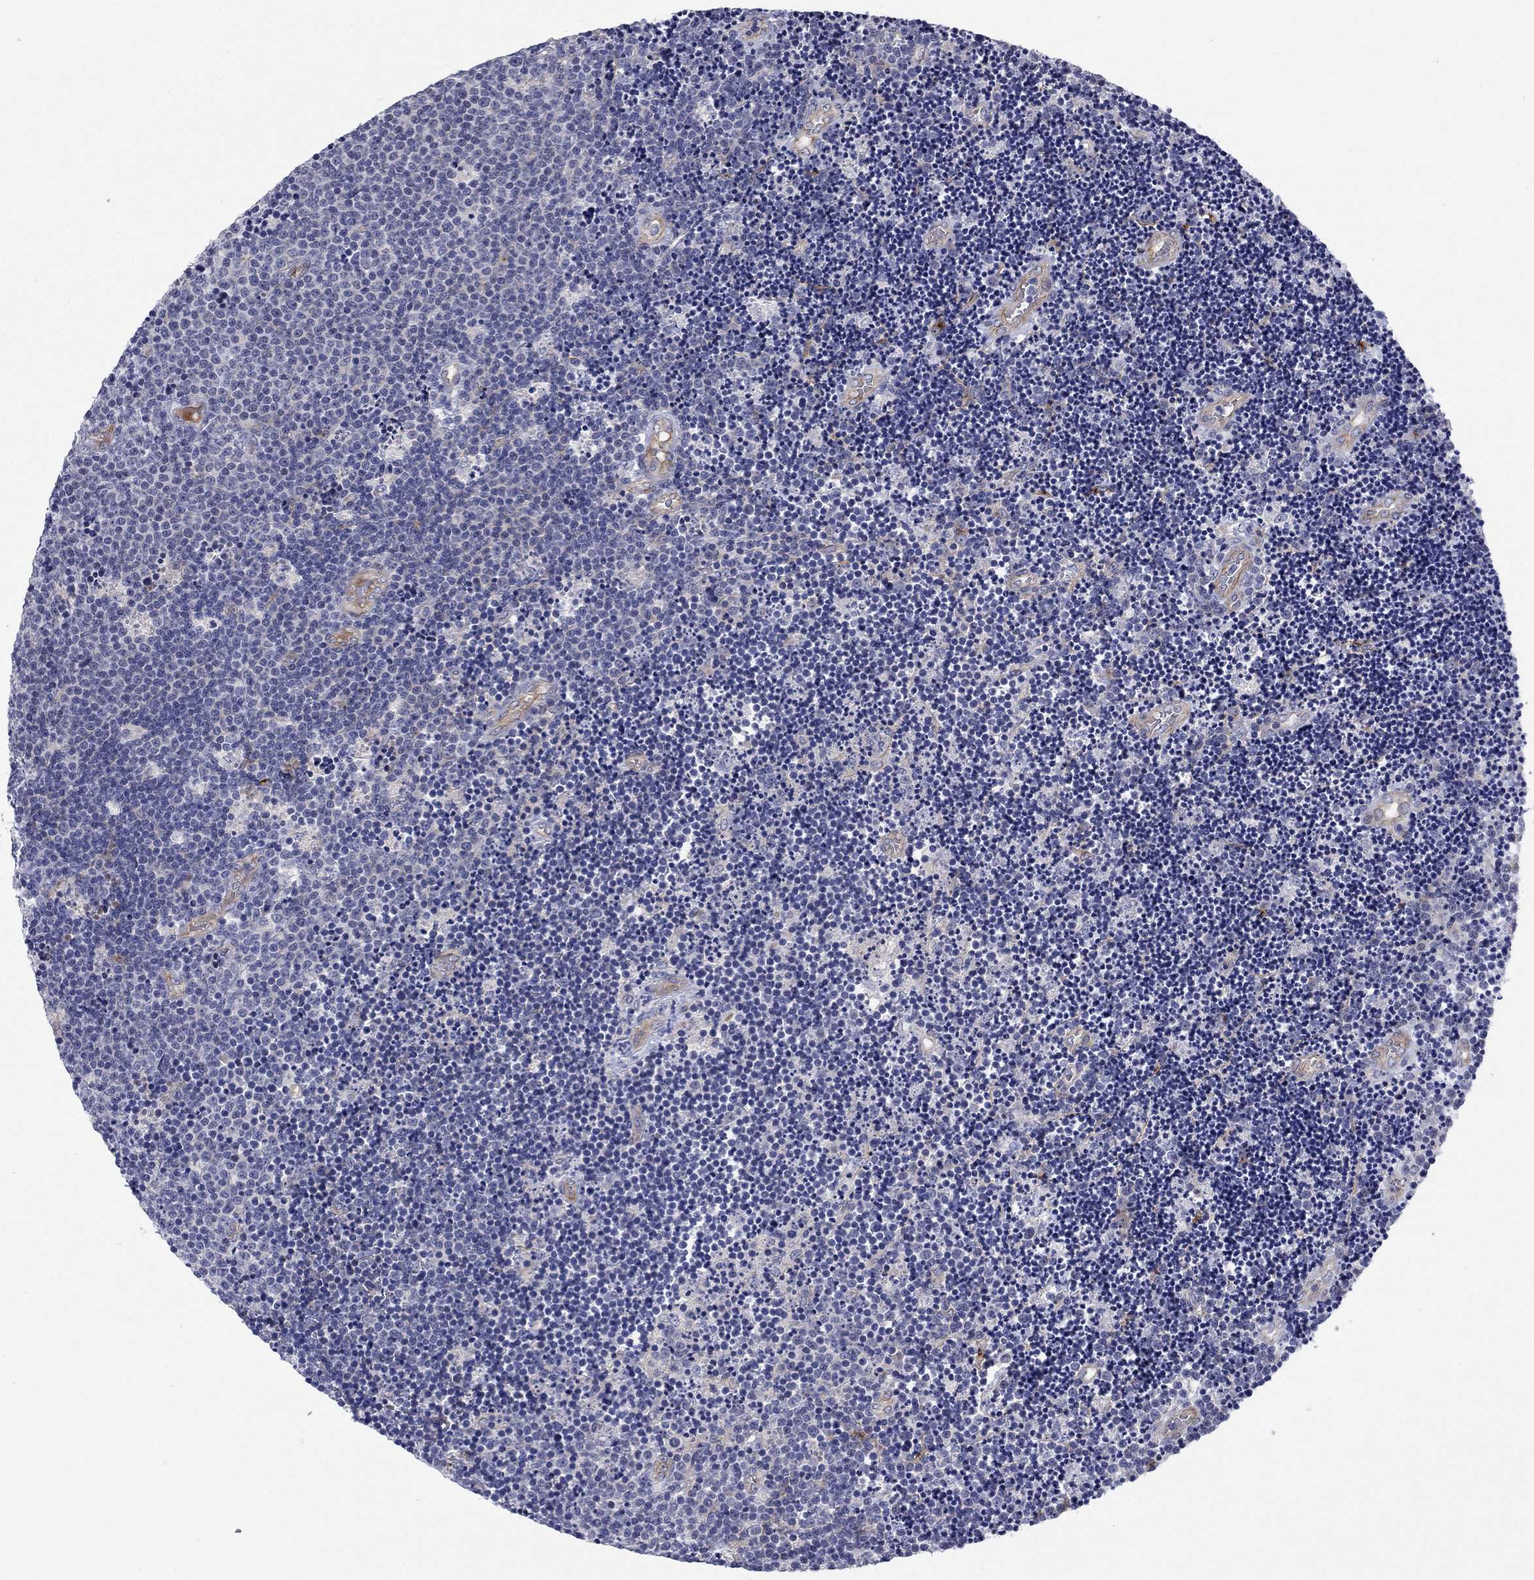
{"staining": {"intensity": "negative", "quantity": "none", "location": "none"}, "tissue": "lymphoma", "cell_type": "Tumor cells", "image_type": "cancer", "snomed": [{"axis": "morphology", "description": "Malignant lymphoma, non-Hodgkin's type, Low grade"}, {"axis": "topography", "description": "Brain"}], "caption": "Image shows no significant protein expression in tumor cells of malignant lymphoma, non-Hodgkin's type (low-grade).", "gene": "SLC1A1", "patient": {"sex": "female", "age": 66}}